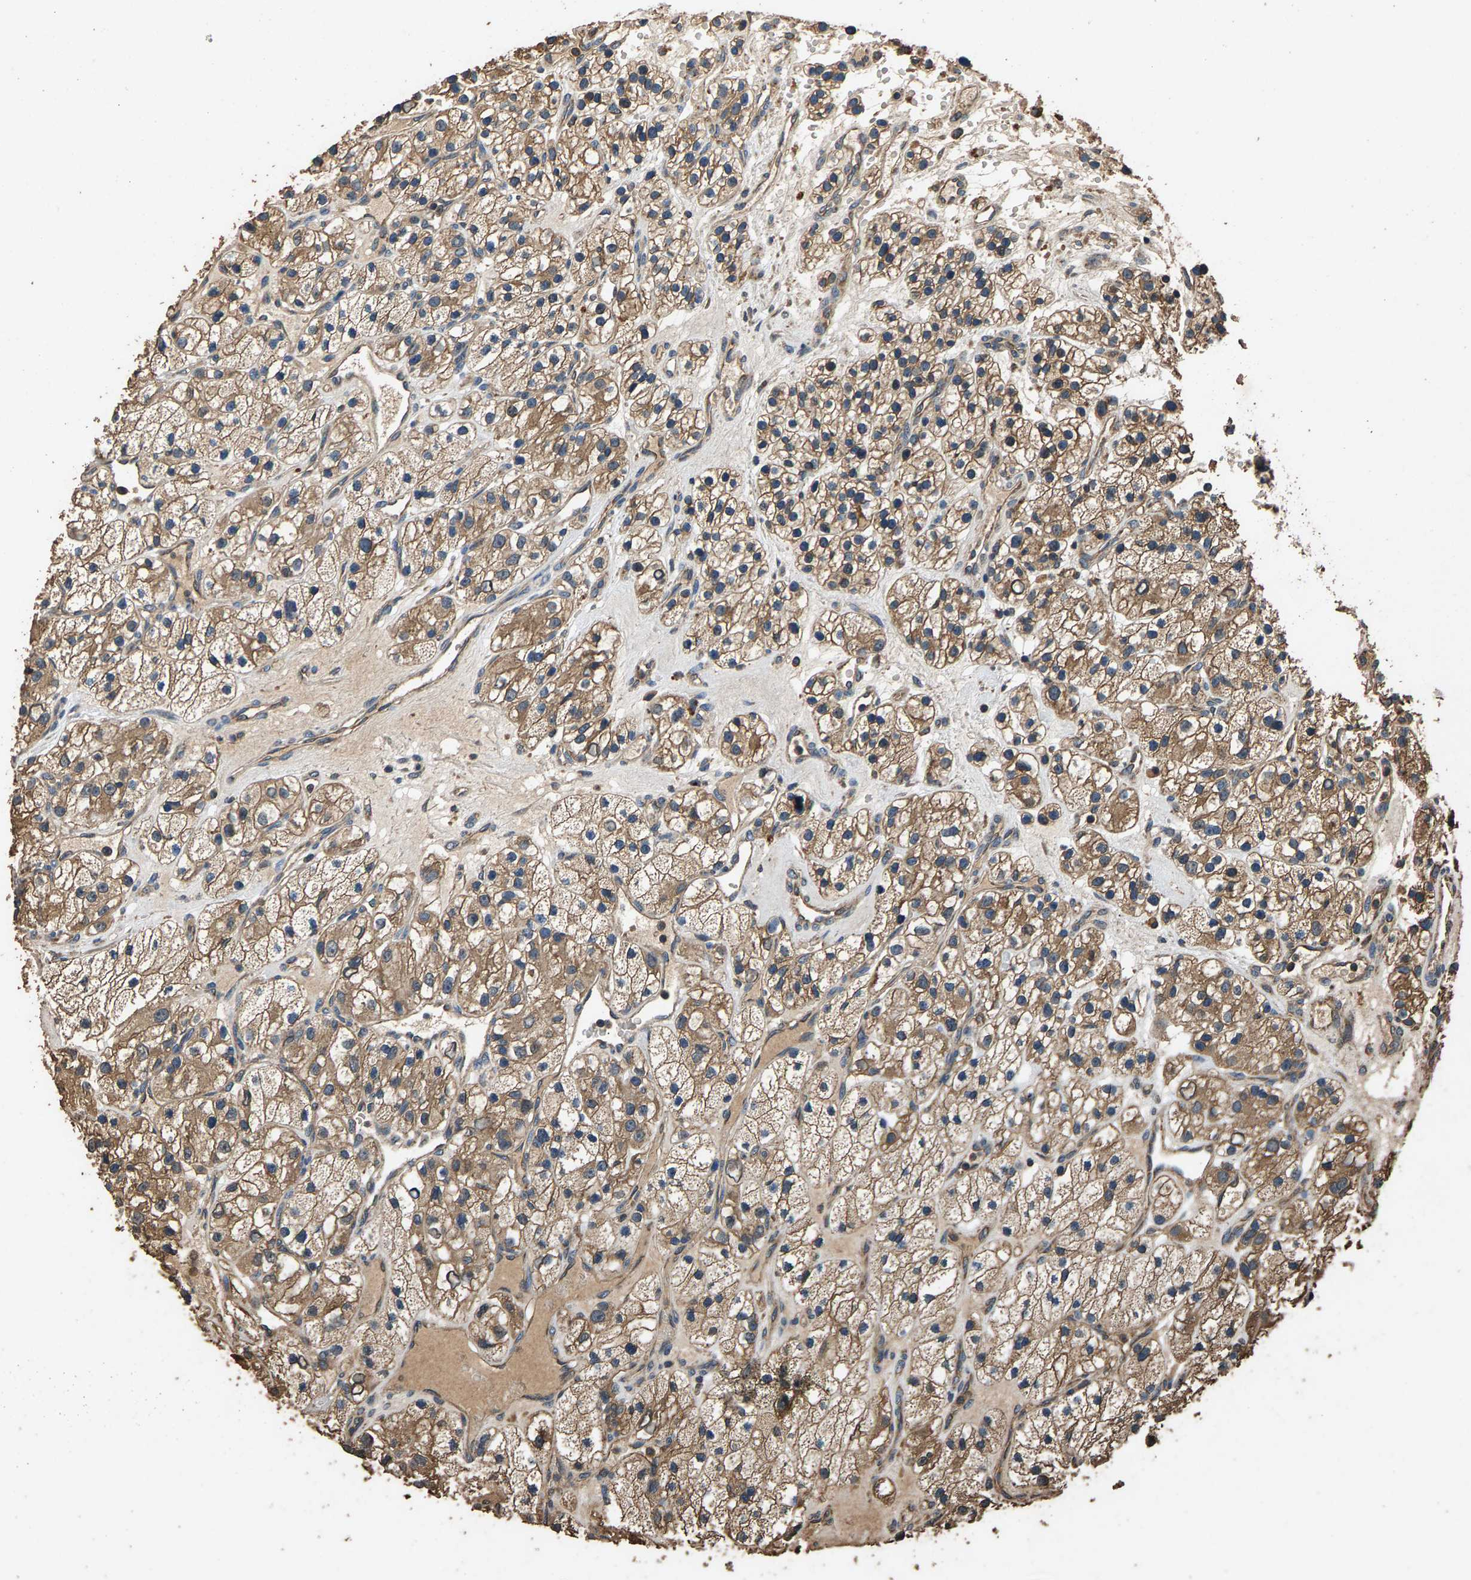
{"staining": {"intensity": "moderate", "quantity": ">75%", "location": "cytoplasmic/membranous"}, "tissue": "renal cancer", "cell_type": "Tumor cells", "image_type": "cancer", "snomed": [{"axis": "morphology", "description": "Adenocarcinoma, NOS"}, {"axis": "topography", "description": "Kidney"}], "caption": "IHC staining of renal cancer (adenocarcinoma), which shows medium levels of moderate cytoplasmic/membranous staining in approximately >75% of tumor cells indicating moderate cytoplasmic/membranous protein expression. The staining was performed using DAB (brown) for protein detection and nuclei were counterstained in hematoxylin (blue).", "gene": "MRPL27", "patient": {"sex": "female", "age": 57}}